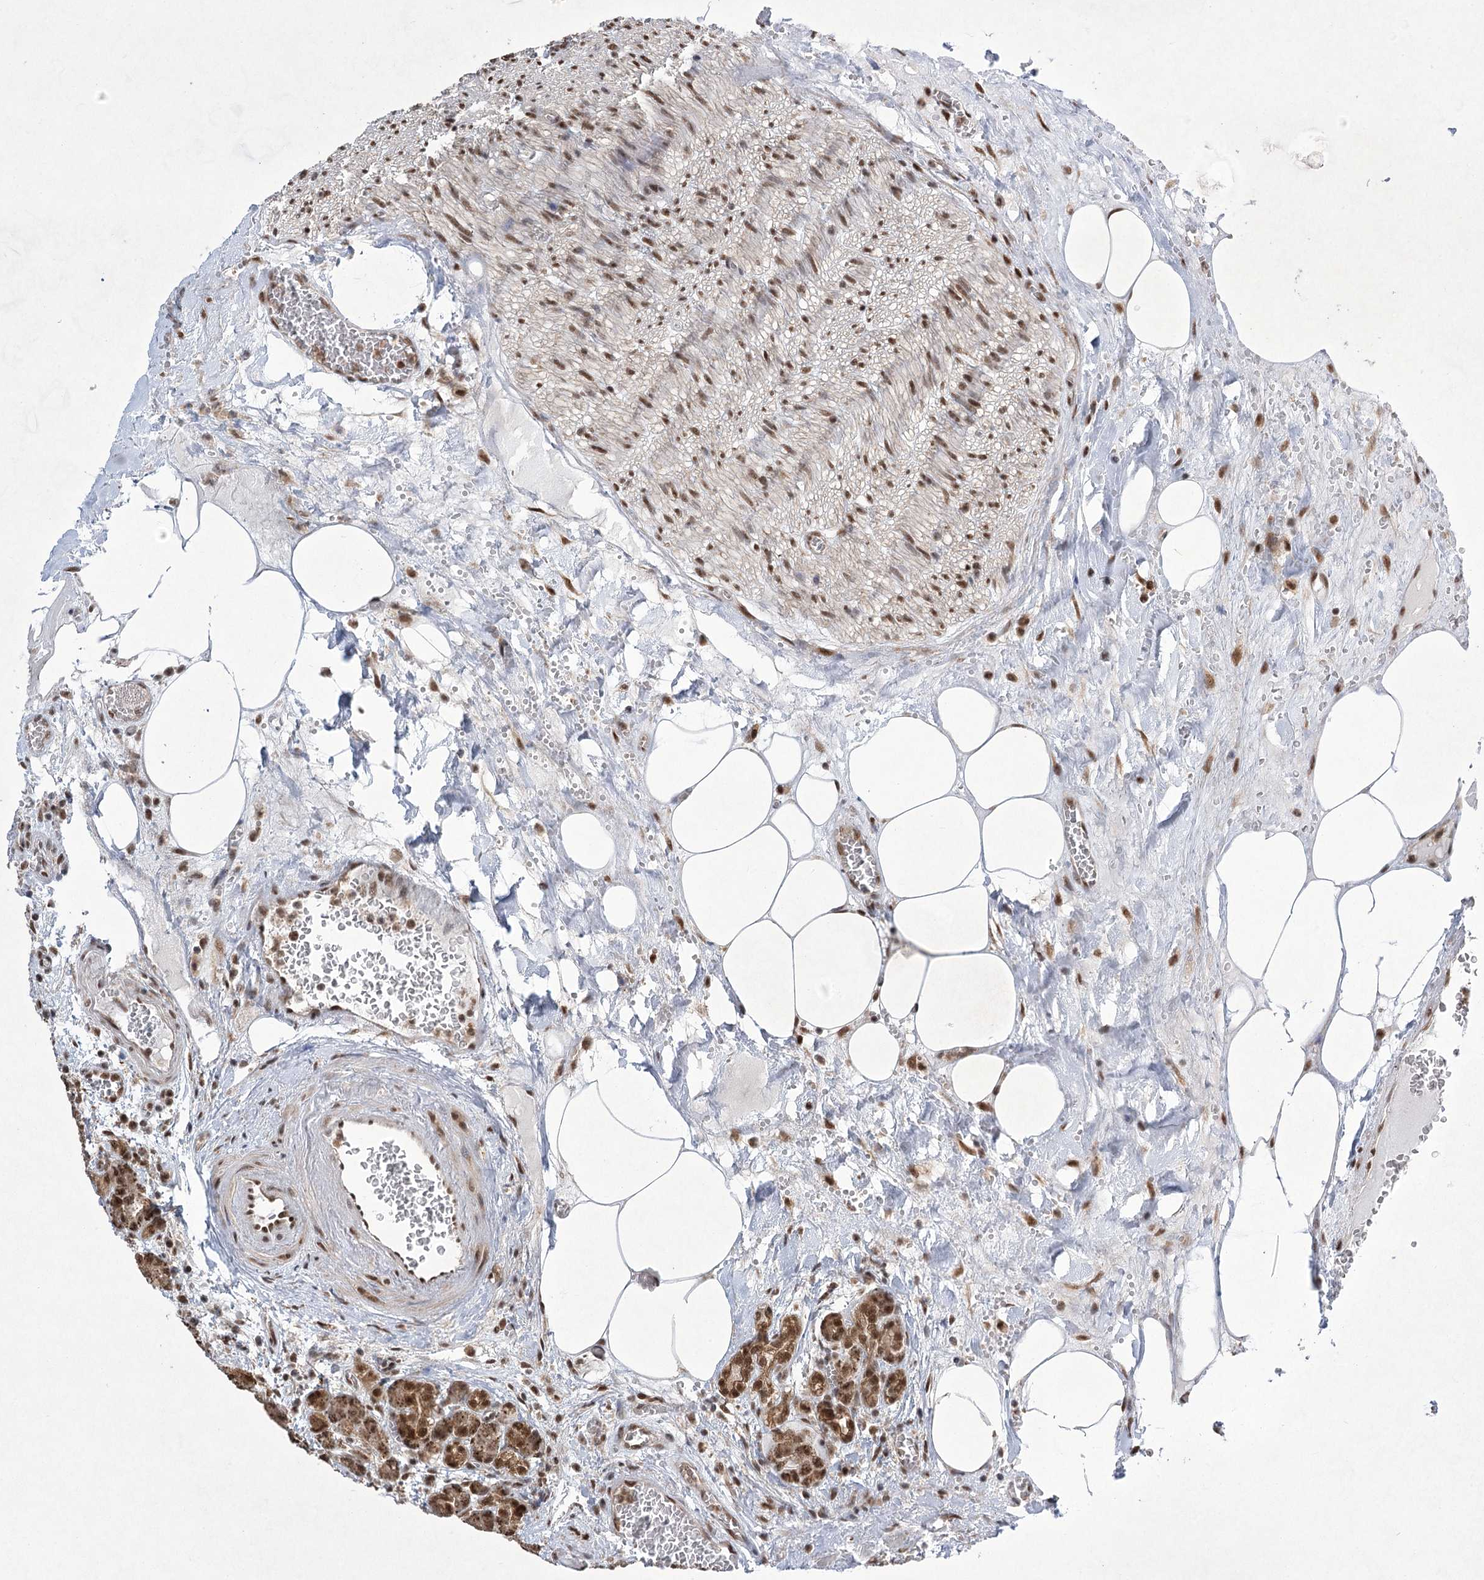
{"staining": {"intensity": "moderate", "quantity": ">75%", "location": "cytoplasmic/membranous,nuclear"}, "tissue": "pancreas", "cell_type": "Exocrine glandular cells", "image_type": "normal", "snomed": [{"axis": "morphology", "description": "Normal tissue, NOS"}, {"axis": "topography", "description": "Pancreas"}], "caption": "This photomicrograph displays immunohistochemistry (IHC) staining of benign pancreas, with medium moderate cytoplasmic/membranous,nuclear staining in approximately >75% of exocrine glandular cells.", "gene": "ZCCHC8", "patient": {"sex": "male", "age": 63}}